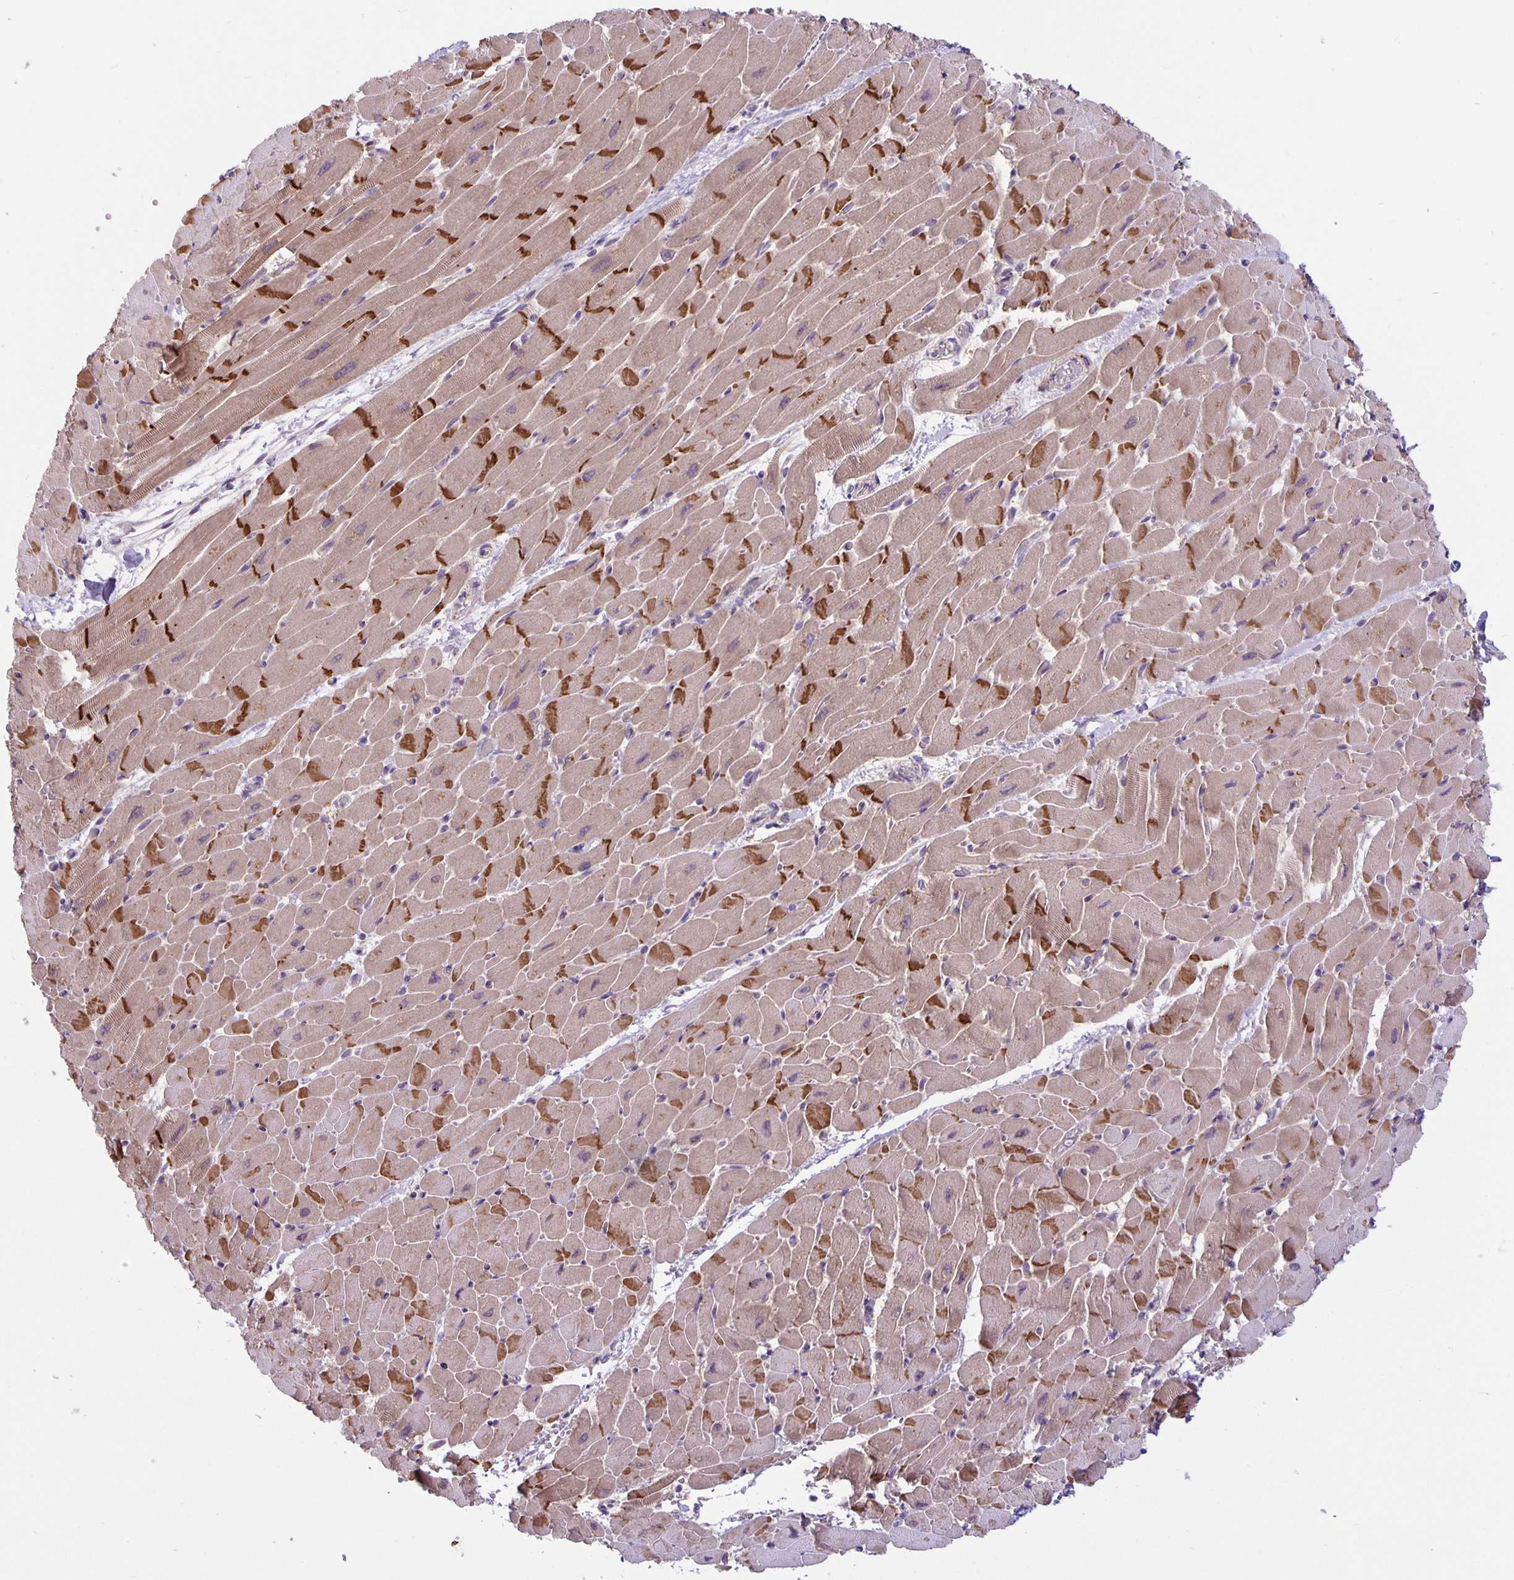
{"staining": {"intensity": "strong", "quantity": "25%-75%", "location": "cytoplasmic/membranous"}, "tissue": "heart muscle", "cell_type": "Cardiomyocytes", "image_type": "normal", "snomed": [{"axis": "morphology", "description": "Normal tissue, NOS"}, {"axis": "topography", "description": "Heart"}], "caption": "About 25%-75% of cardiomyocytes in normal human heart muscle display strong cytoplasmic/membranous protein positivity as visualized by brown immunohistochemical staining.", "gene": "ARVCF", "patient": {"sex": "male", "age": 37}}